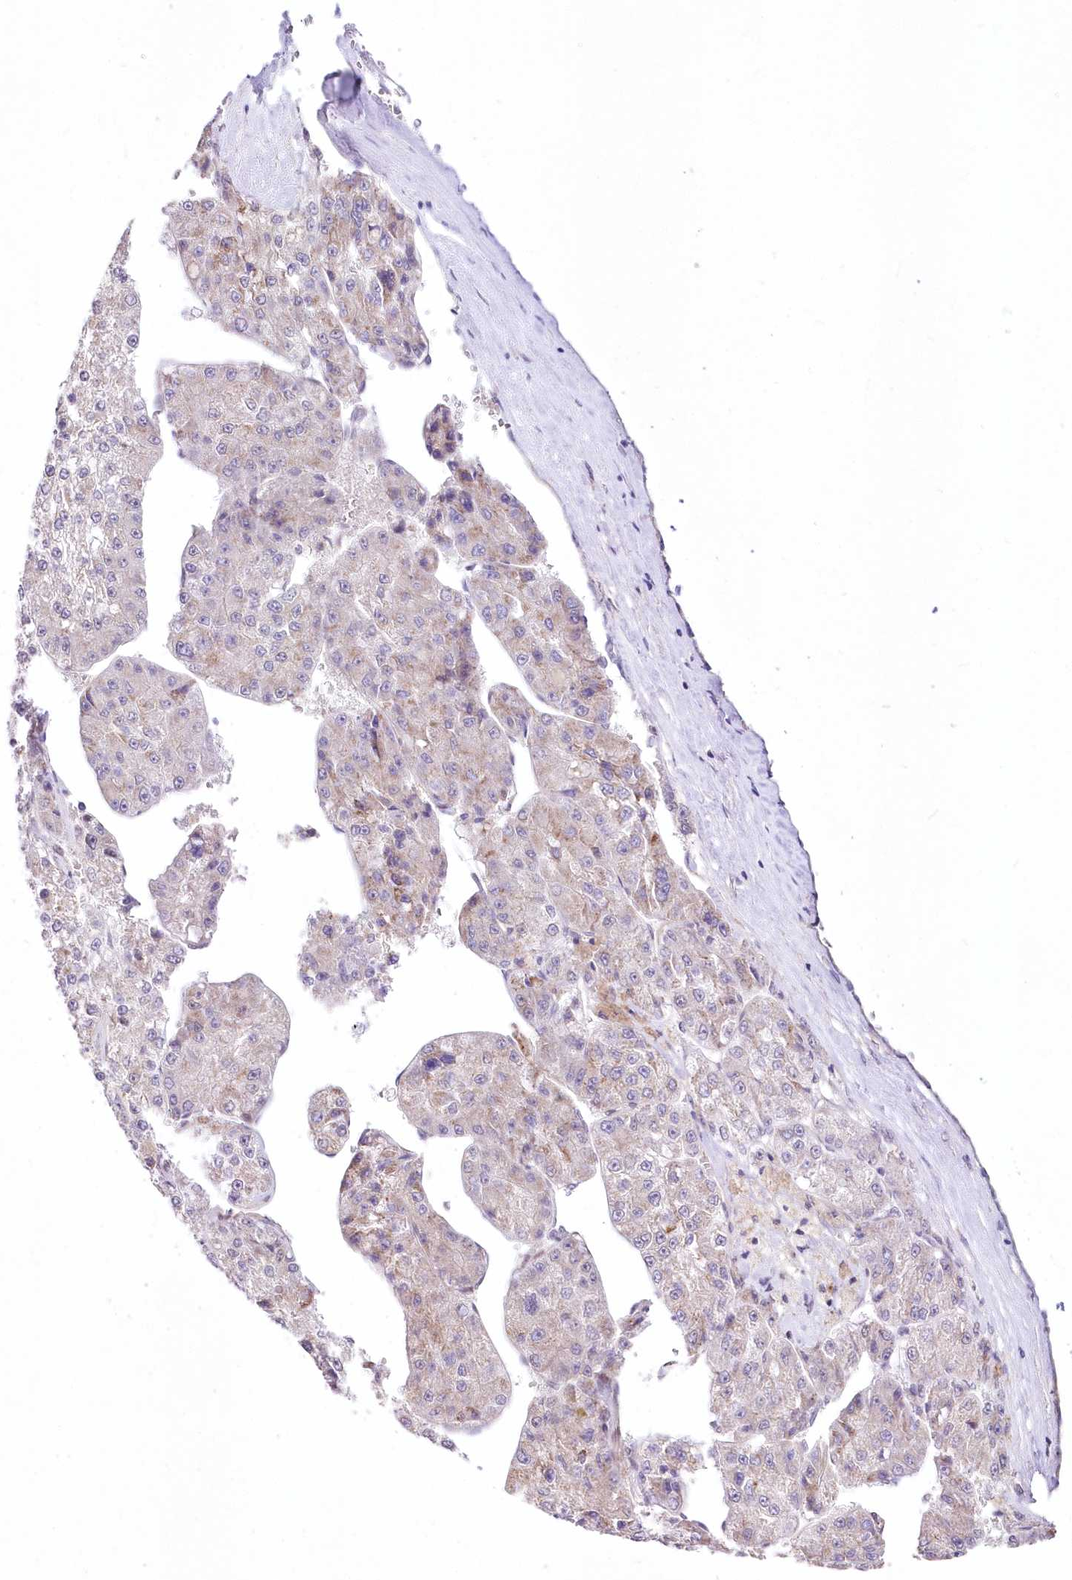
{"staining": {"intensity": "negative", "quantity": "none", "location": "none"}, "tissue": "liver cancer", "cell_type": "Tumor cells", "image_type": "cancer", "snomed": [{"axis": "morphology", "description": "Carcinoma, Hepatocellular, NOS"}, {"axis": "topography", "description": "Liver"}], "caption": "IHC photomicrograph of neoplastic tissue: human liver cancer stained with DAB (3,3'-diaminobenzidine) shows no significant protein expression in tumor cells. (DAB (3,3'-diaminobenzidine) IHC visualized using brightfield microscopy, high magnification).", "gene": "FAM241B", "patient": {"sex": "female", "age": 73}}